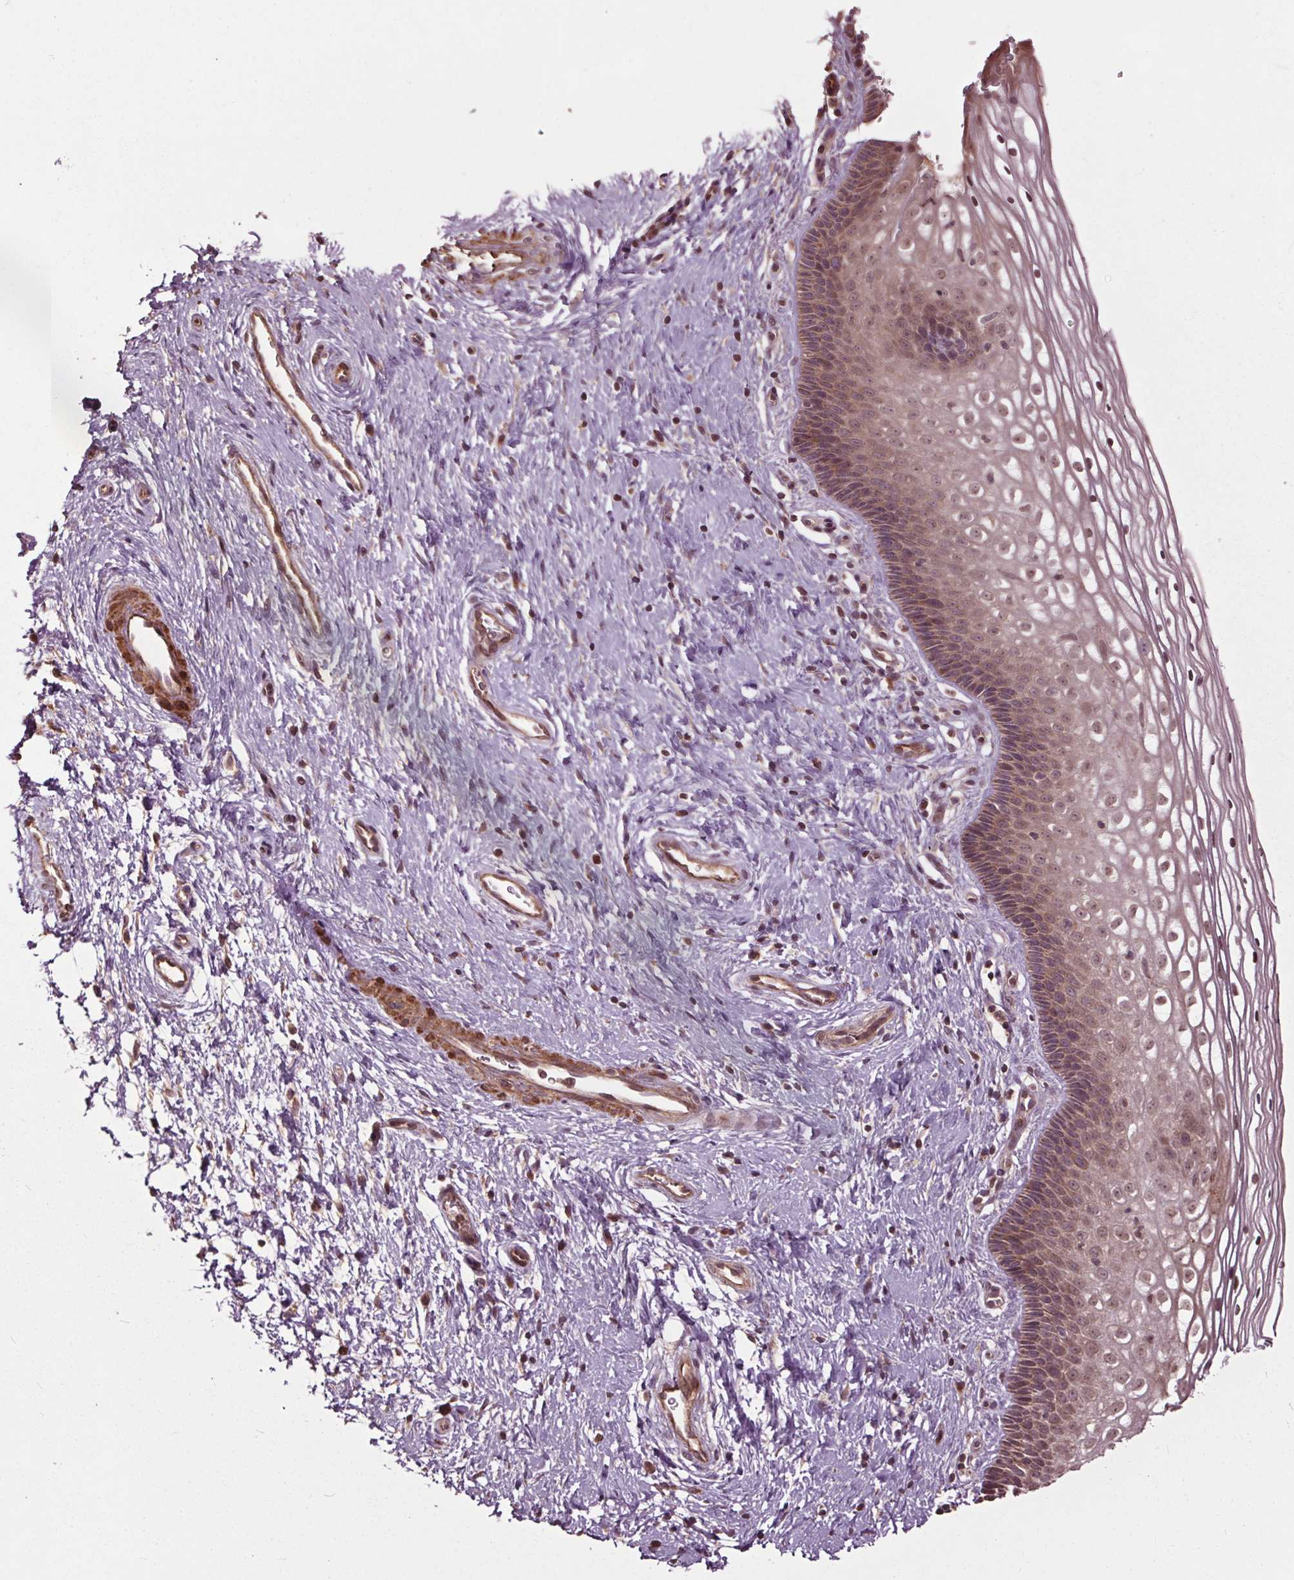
{"staining": {"intensity": "weak", "quantity": ">75%", "location": "cytoplasmic/membranous"}, "tissue": "cervix", "cell_type": "Glandular cells", "image_type": "normal", "snomed": [{"axis": "morphology", "description": "Normal tissue, NOS"}, {"axis": "topography", "description": "Cervix"}], "caption": "IHC staining of benign cervix, which shows low levels of weak cytoplasmic/membranous staining in approximately >75% of glandular cells indicating weak cytoplasmic/membranous protein expression. The staining was performed using DAB (brown) for protein detection and nuclei were counterstained in hematoxylin (blue).", "gene": "CEP95", "patient": {"sex": "female", "age": 34}}